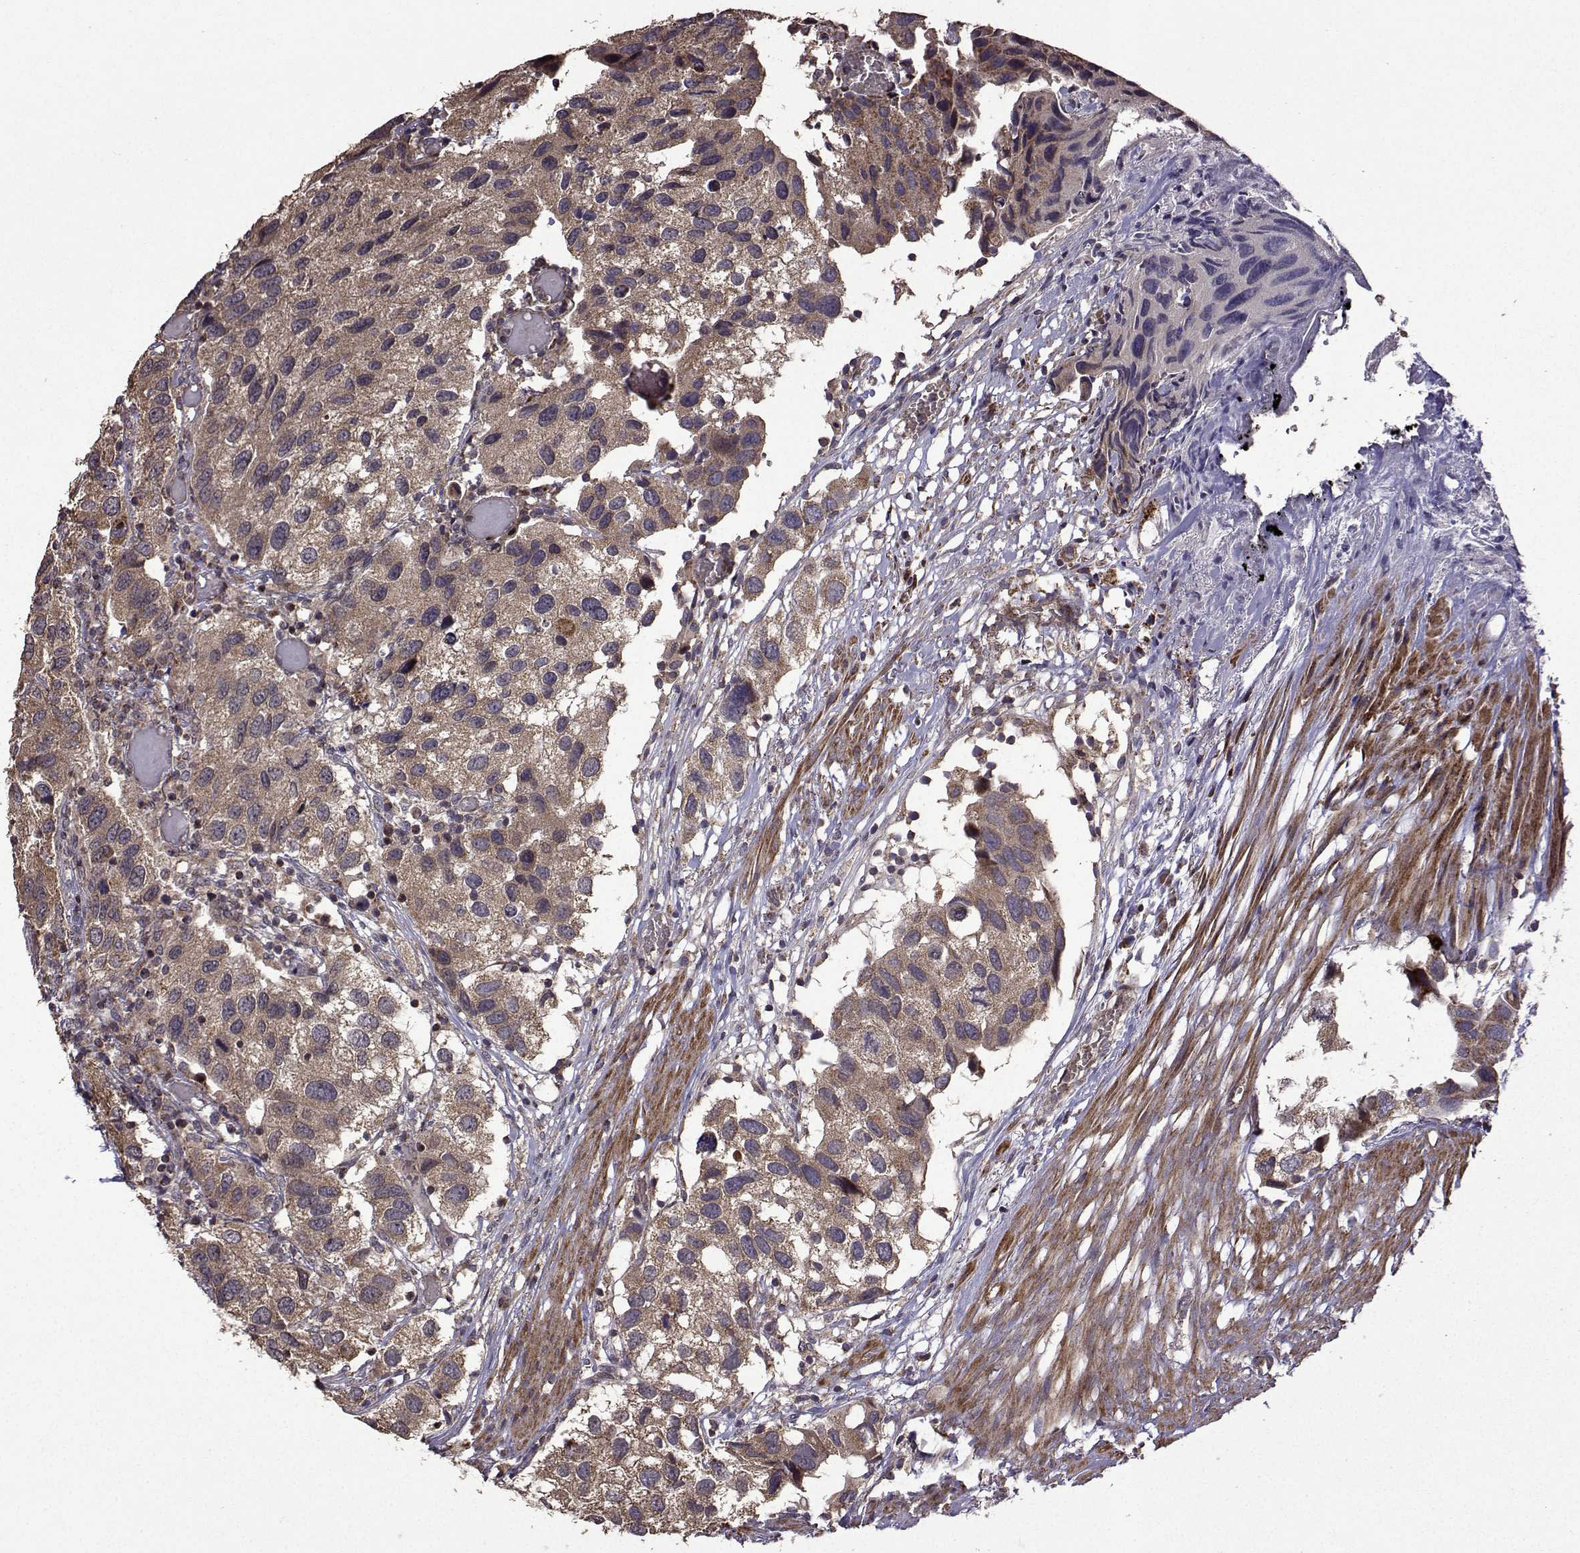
{"staining": {"intensity": "weak", "quantity": ">75%", "location": "cytoplasmic/membranous"}, "tissue": "urothelial cancer", "cell_type": "Tumor cells", "image_type": "cancer", "snomed": [{"axis": "morphology", "description": "Urothelial carcinoma, High grade"}, {"axis": "topography", "description": "Urinary bladder"}], "caption": "This is an image of immunohistochemistry staining of urothelial carcinoma (high-grade), which shows weak staining in the cytoplasmic/membranous of tumor cells.", "gene": "TAB2", "patient": {"sex": "male", "age": 79}}